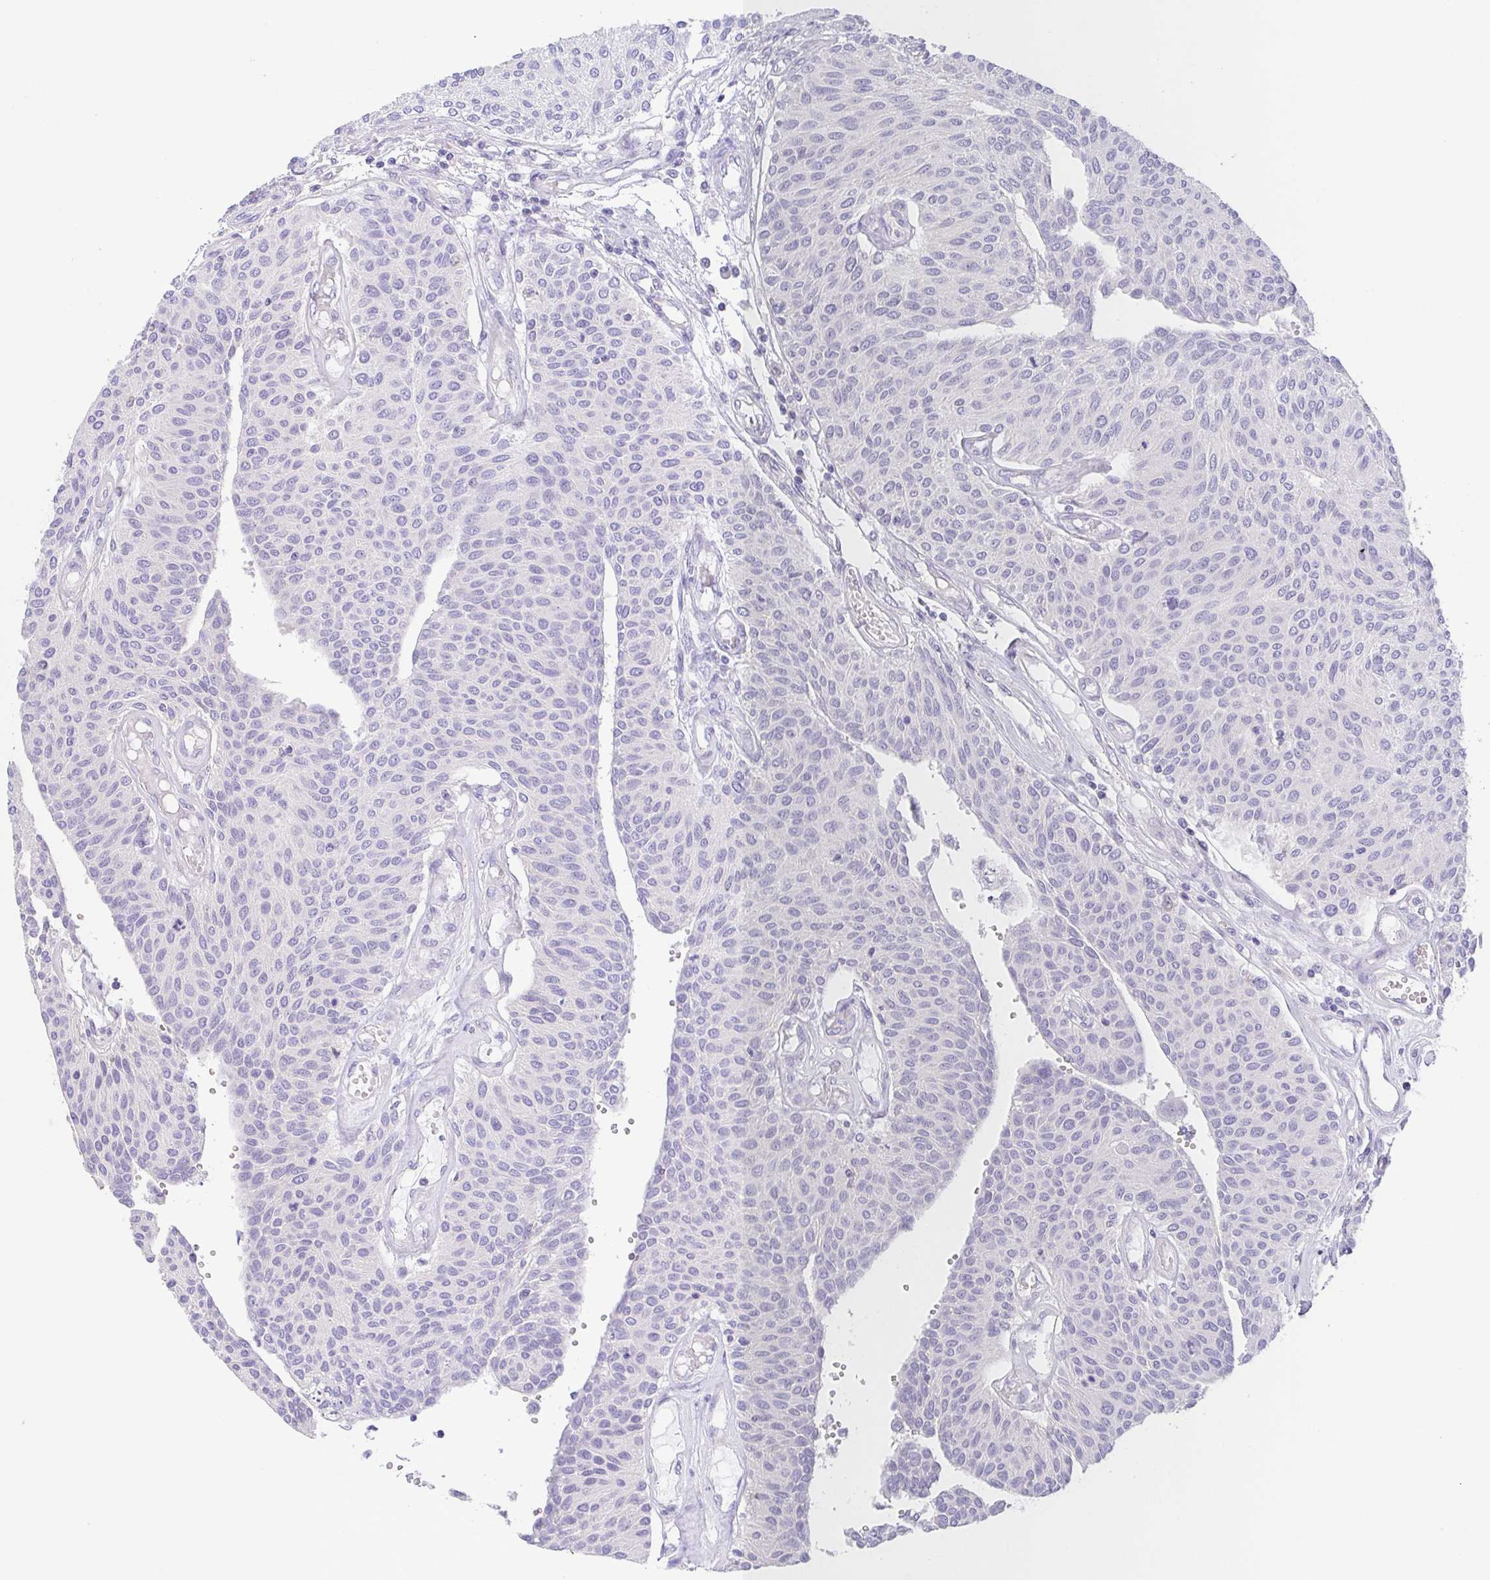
{"staining": {"intensity": "negative", "quantity": "none", "location": "none"}, "tissue": "urothelial cancer", "cell_type": "Tumor cells", "image_type": "cancer", "snomed": [{"axis": "morphology", "description": "Urothelial carcinoma, NOS"}, {"axis": "topography", "description": "Urinary bladder"}], "caption": "Immunohistochemical staining of transitional cell carcinoma demonstrates no significant expression in tumor cells.", "gene": "PKDREJ", "patient": {"sex": "male", "age": 55}}